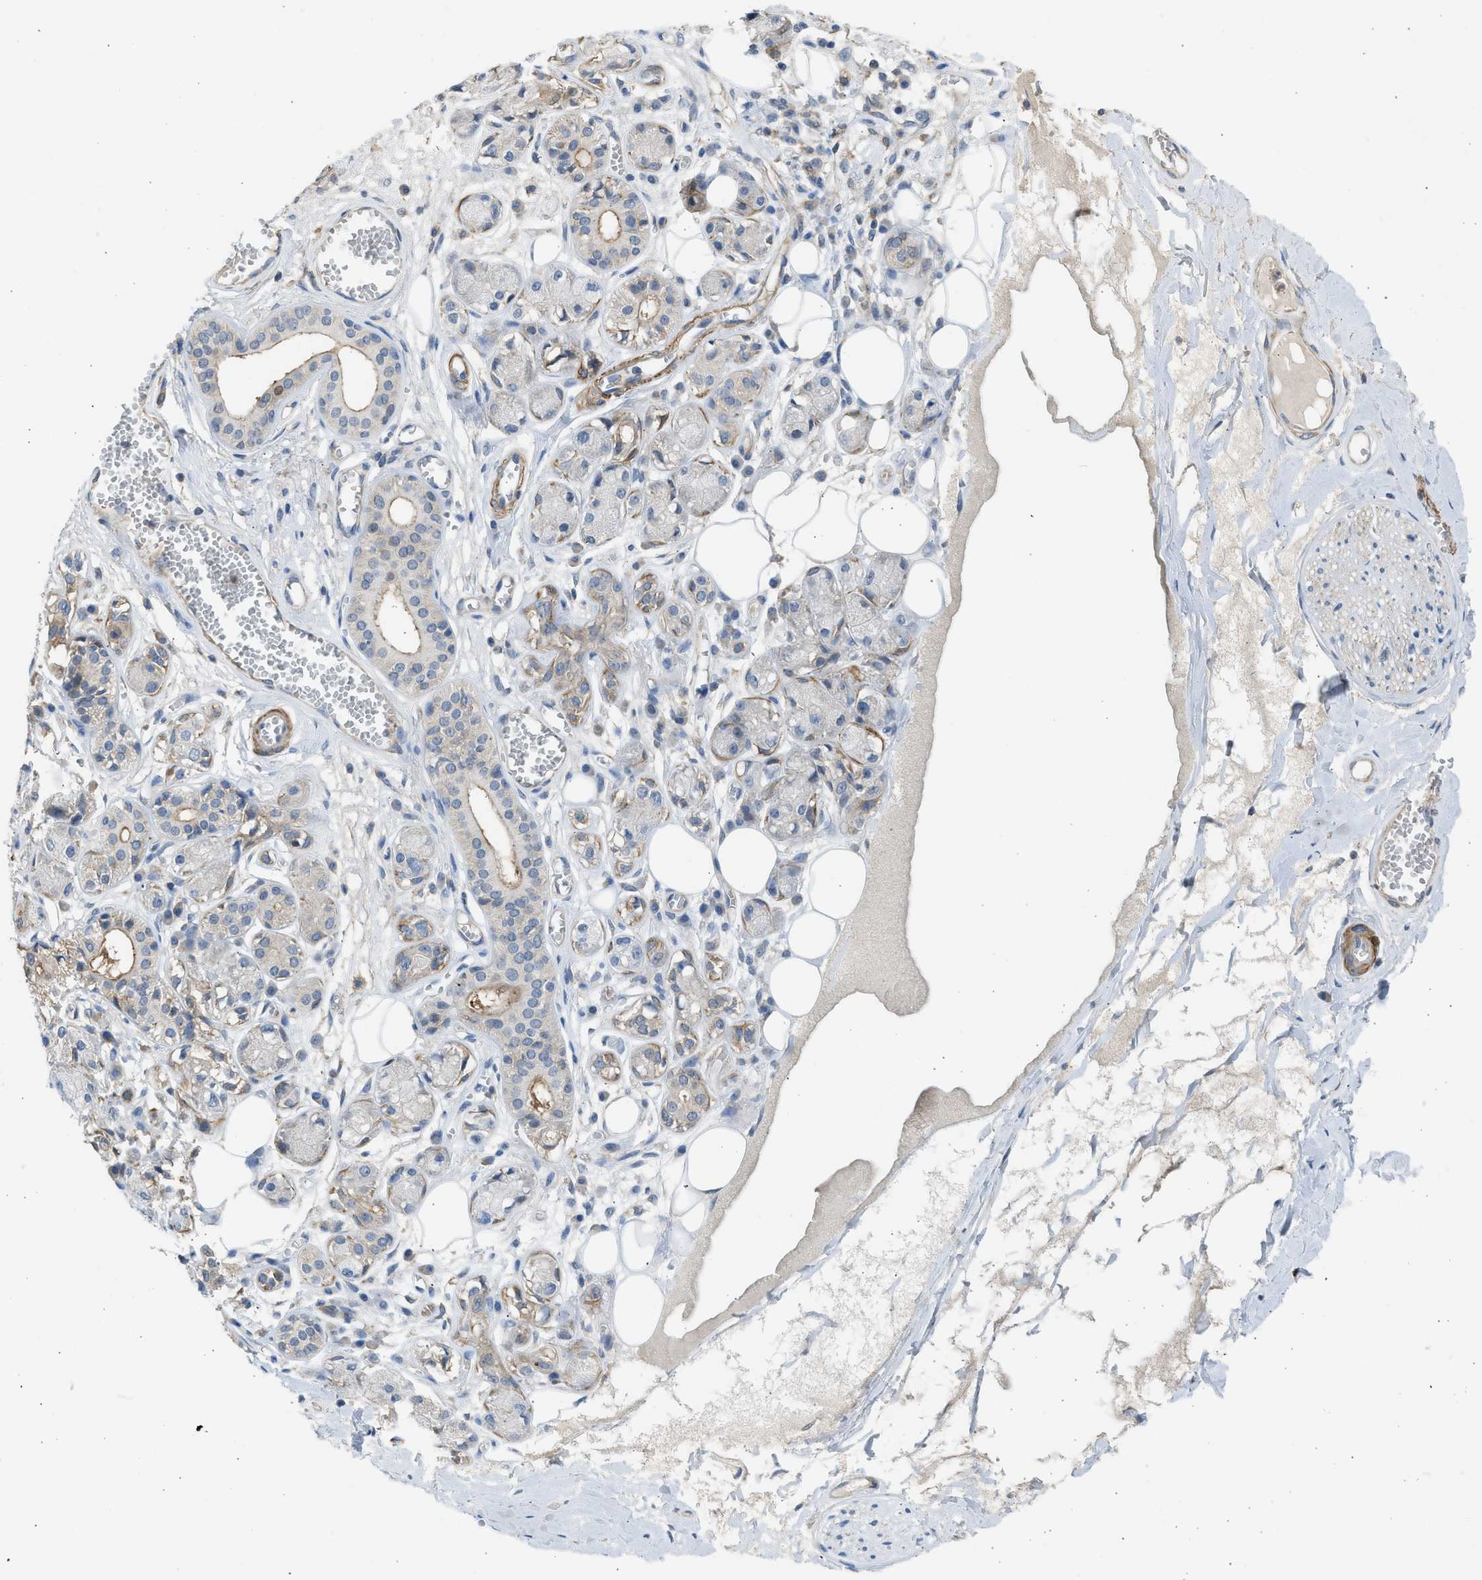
{"staining": {"intensity": "negative", "quantity": "none", "location": "none"}, "tissue": "adipose tissue", "cell_type": "Adipocytes", "image_type": "normal", "snomed": [{"axis": "morphology", "description": "Normal tissue, NOS"}, {"axis": "morphology", "description": "Inflammation, NOS"}, {"axis": "topography", "description": "Salivary gland"}, {"axis": "topography", "description": "Peripheral nerve tissue"}], "caption": "Adipocytes are negative for brown protein staining in normal adipose tissue. (IHC, brightfield microscopy, high magnification).", "gene": "PCNX3", "patient": {"sex": "female", "age": 75}}